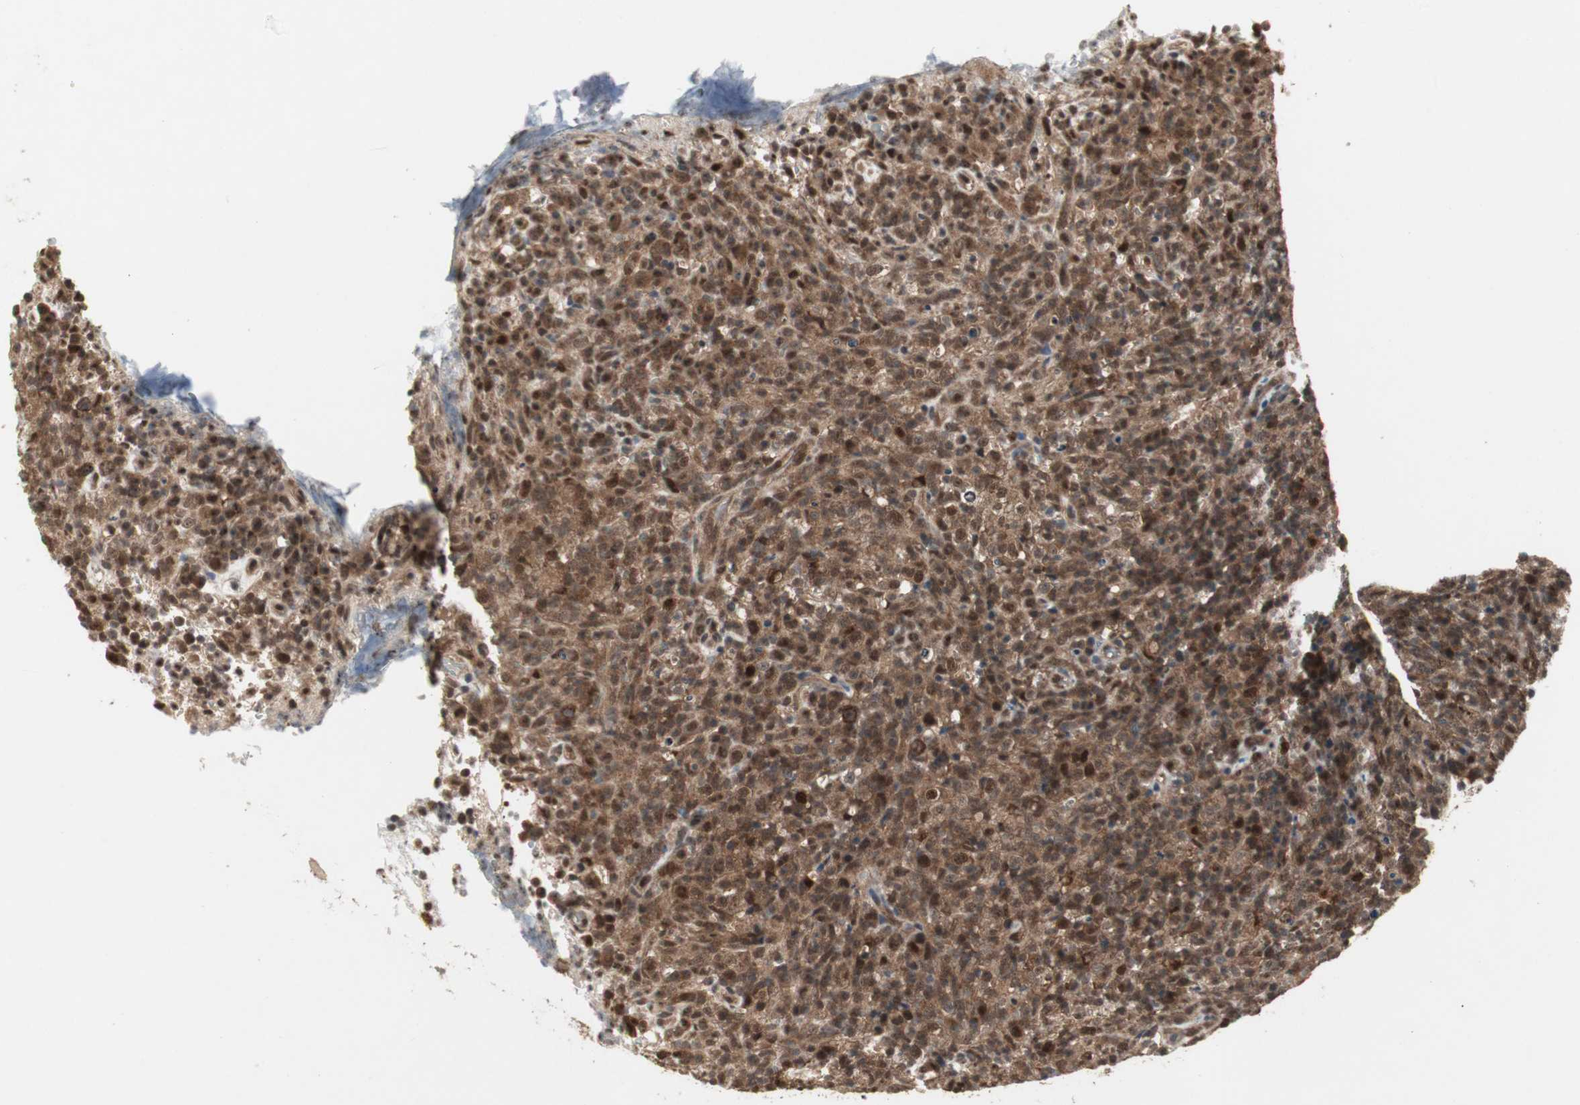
{"staining": {"intensity": "strong", "quantity": ">75%", "location": "cytoplasmic/membranous,nuclear"}, "tissue": "lymphoma", "cell_type": "Tumor cells", "image_type": "cancer", "snomed": [{"axis": "morphology", "description": "Malignant lymphoma, non-Hodgkin's type, High grade"}, {"axis": "topography", "description": "Lymph node"}], "caption": "DAB immunohistochemical staining of human lymphoma shows strong cytoplasmic/membranous and nuclear protein staining in about >75% of tumor cells.", "gene": "CSNK2B", "patient": {"sex": "female", "age": 76}}